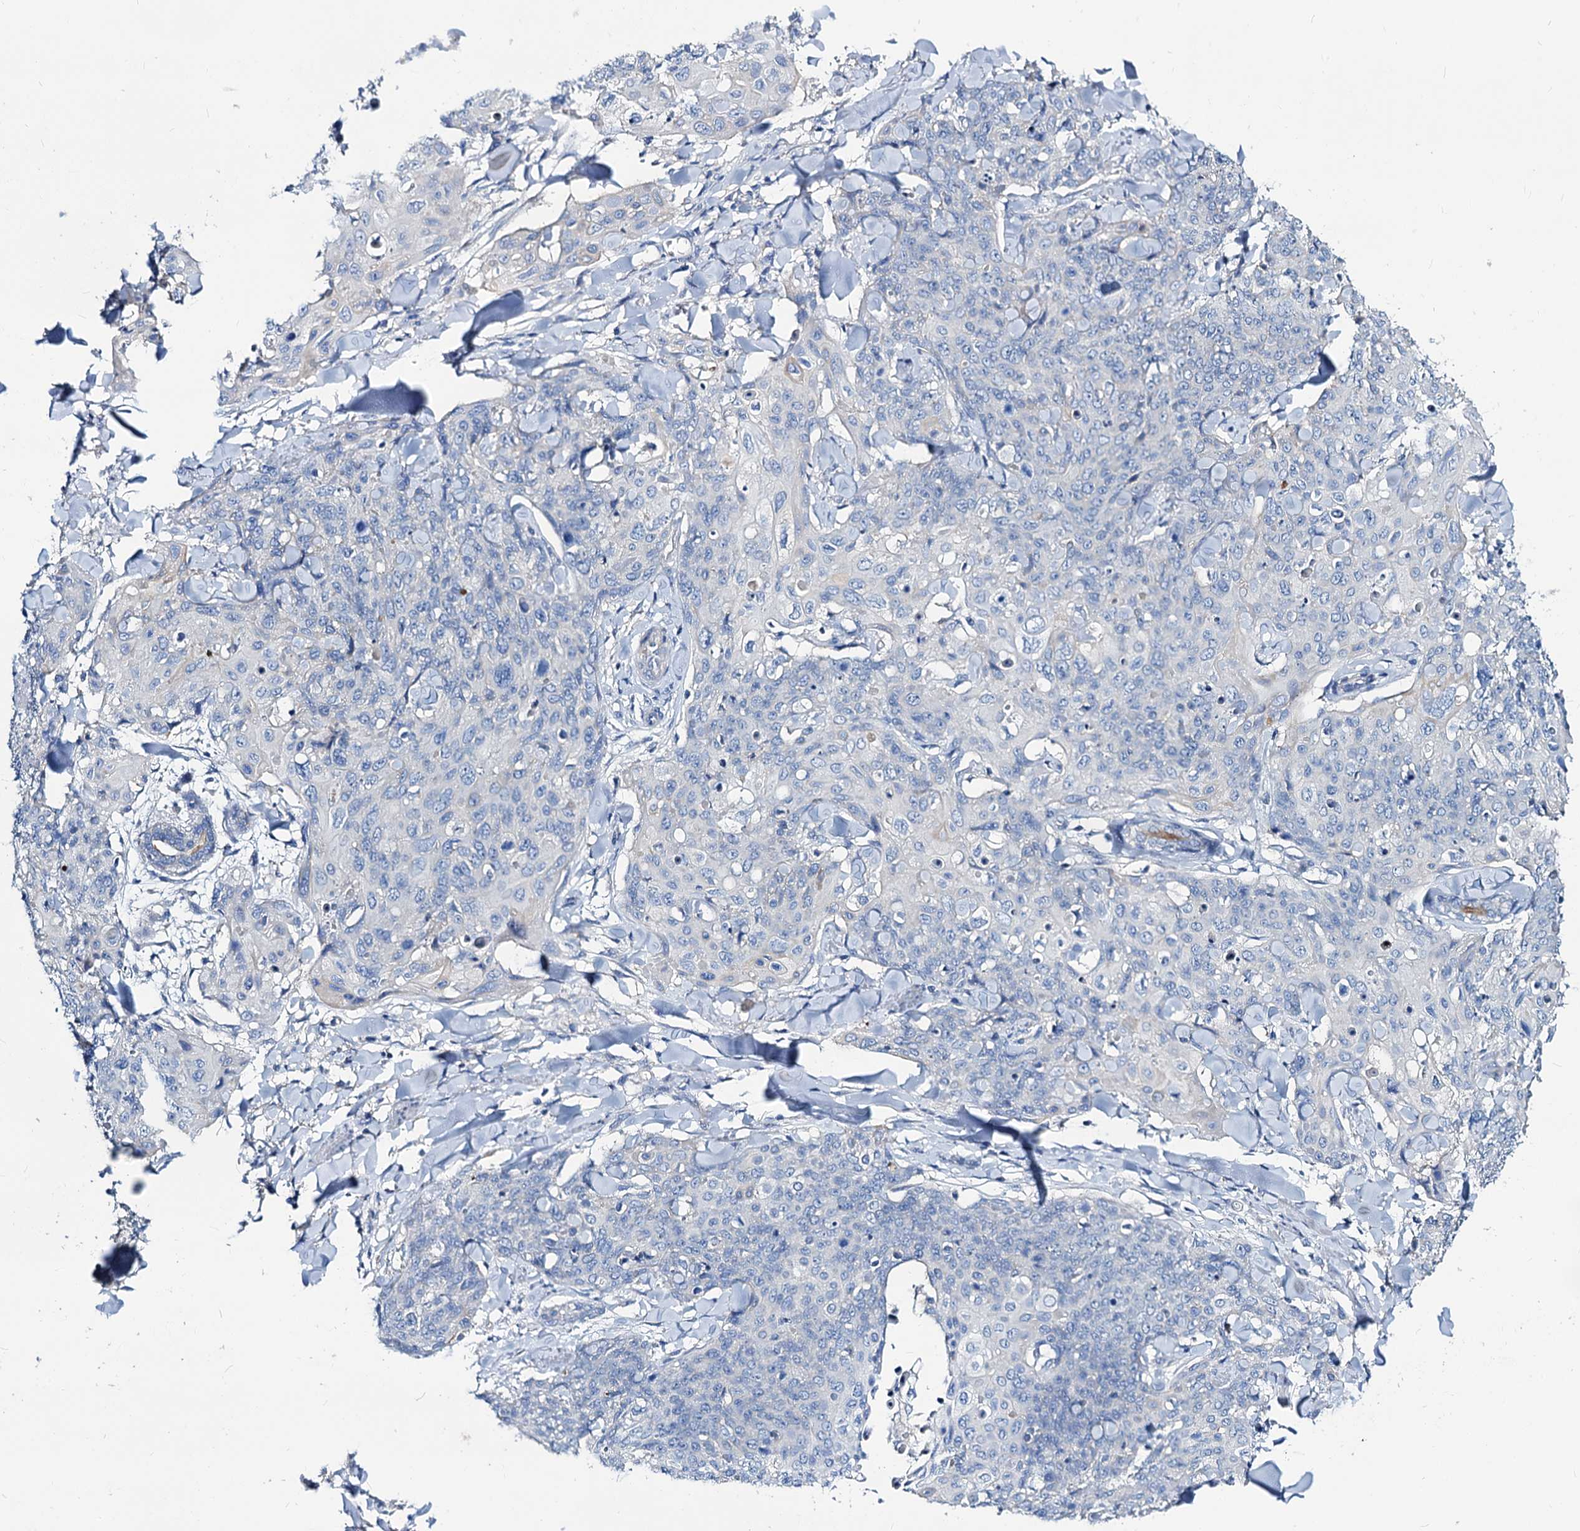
{"staining": {"intensity": "negative", "quantity": "none", "location": "none"}, "tissue": "skin cancer", "cell_type": "Tumor cells", "image_type": "cancer", "snomed": [{"axis": "morphology", "description": "Squamous cell carcinoma, NOS"}, {"axis": "topography", "description": "Skin"}, {"axis": "topography", "description": "Vulva"}], "caption": "The immunohistochemistry (IHC) image has no significant expression in tumor cells of skin cancer (squamous cell carcinoma) tissue. (DAB immunohistochemistry (IHC) with hematoxylin counter stain).", "gene": "DYDC2", "patient": {"sex": "female", "age": 85}}